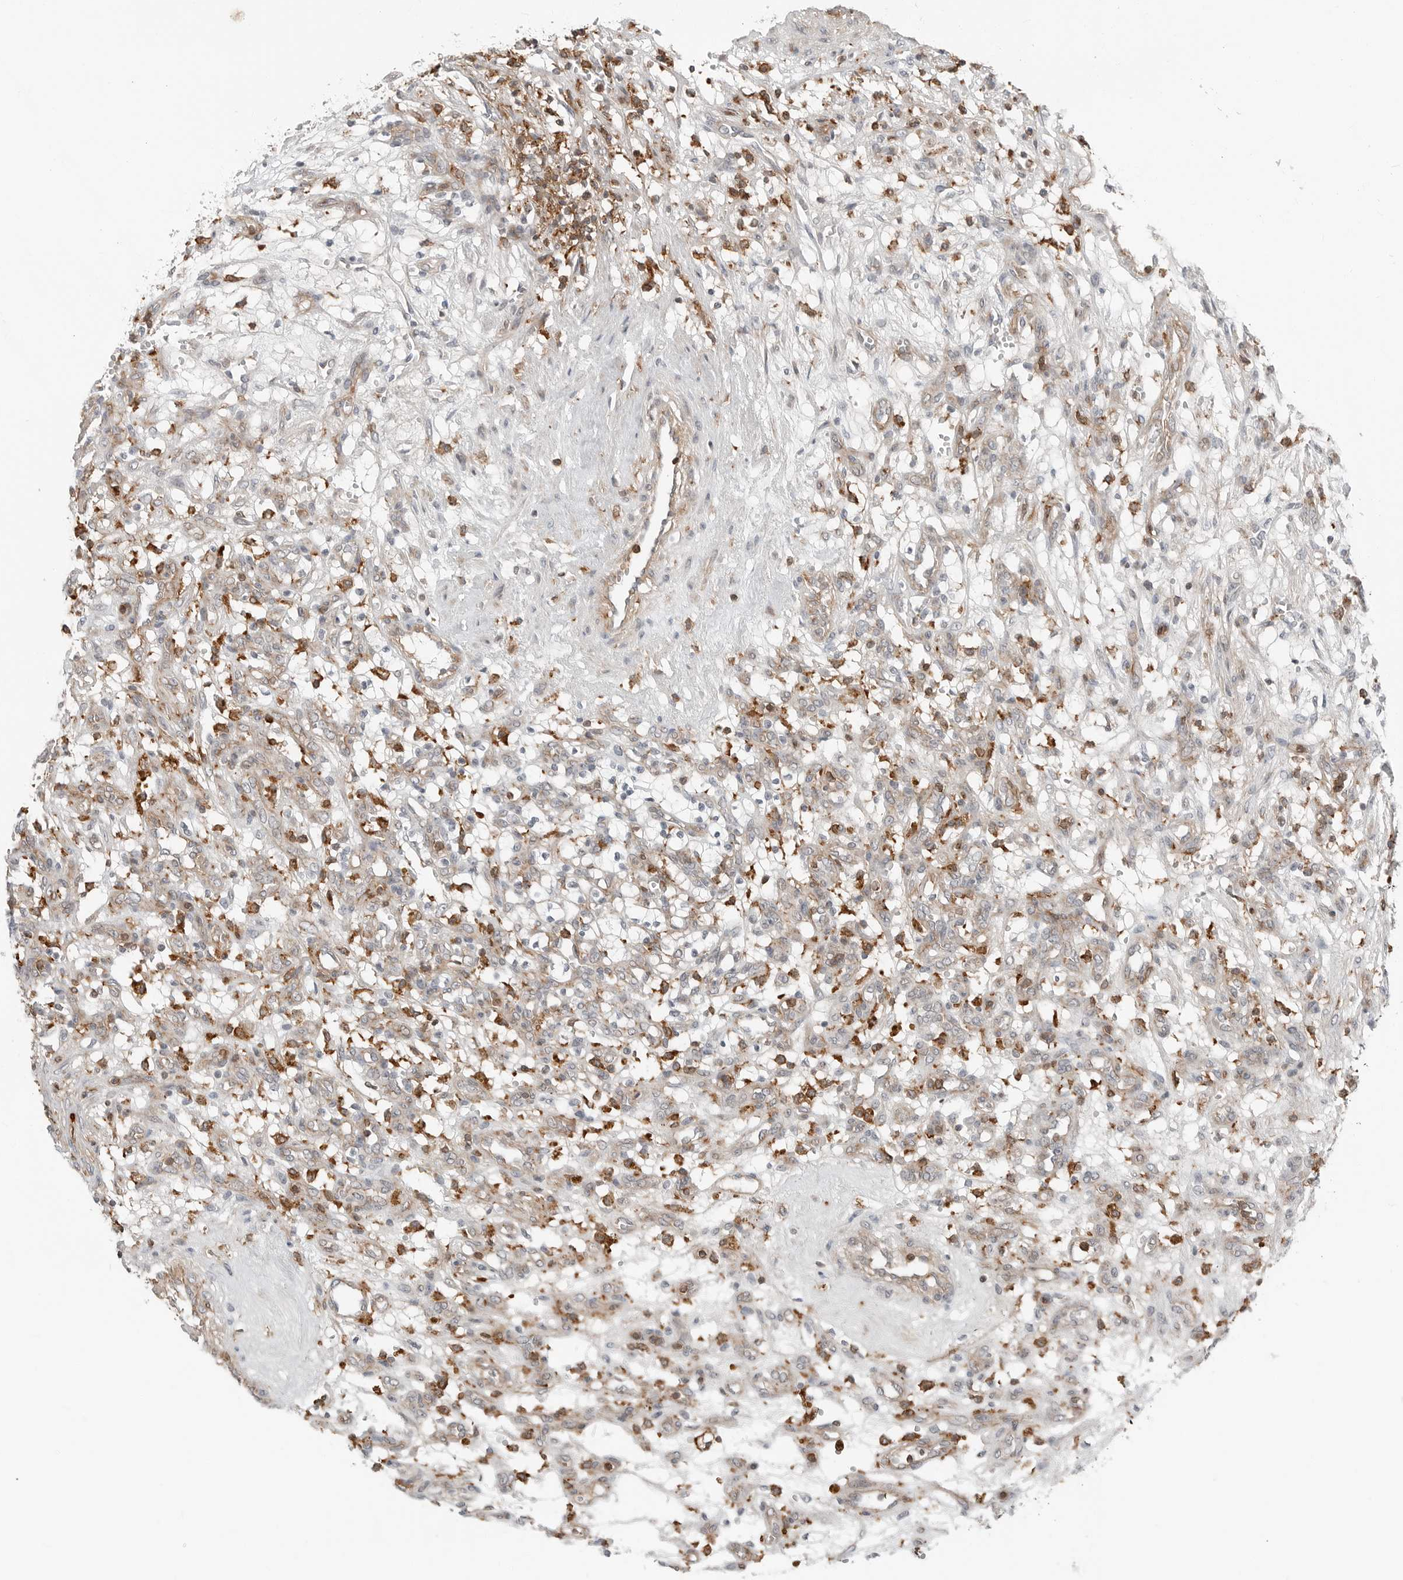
{"staining": {"intensity": "negative", "quantity": "none", "location": "none"}, "tissue": "renal cancer", "cell_type": "Tumor cells", "image_type": "cancer", "snomed": [{"axis": "morphology", "description": "Adenocarcinoma, NOS"}, {"axis": "topography", "description": "Kidney"}], "caption": "This histopathology image is of renal cancer (adenocarcinoma) stained with immunohistochemistry (IHC) to label a protein in brown with the nuclei are counter-stained blue. There is no expression in tumor cells.", "gene": "LEFTY2", "patient": {"sex": "female", "age": 57}}